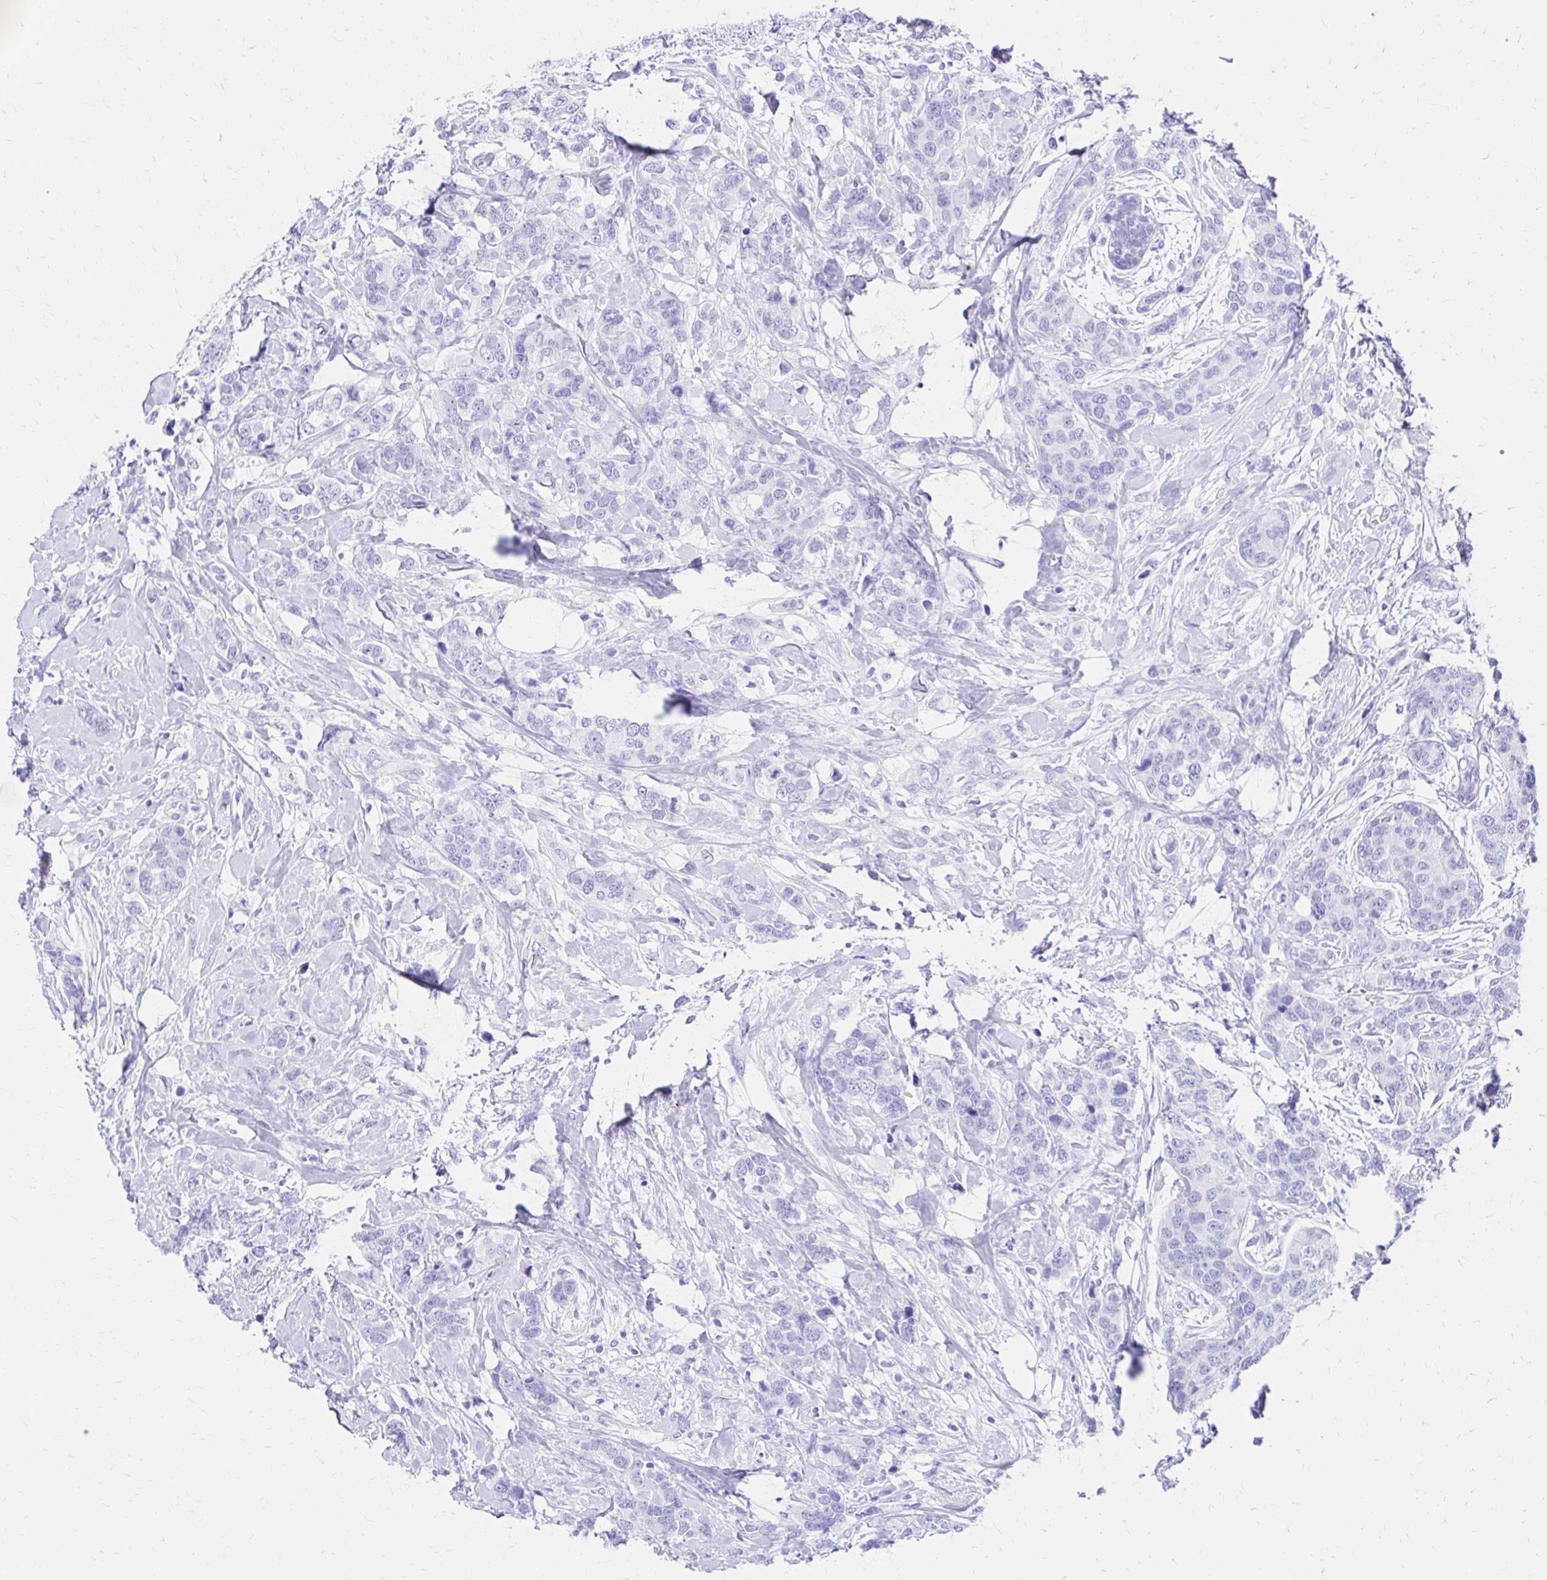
{"staining": {"intensity": "negative", "quantity": "none", "location": "none"}, "tissue": "breast cancer", "cell_type": "Tumor cells", "image_type": "cancer", "snomed": [{"axis": "morphology", "description": "Lobular carcinoma"}, {"axis": "topography", "description": "Breast"}], "caption": "There is no significant staining in tumor cells of lobular carcinoma (breast).", "gene": "S100G", "patient": {"sex": "female", "age": 59}}